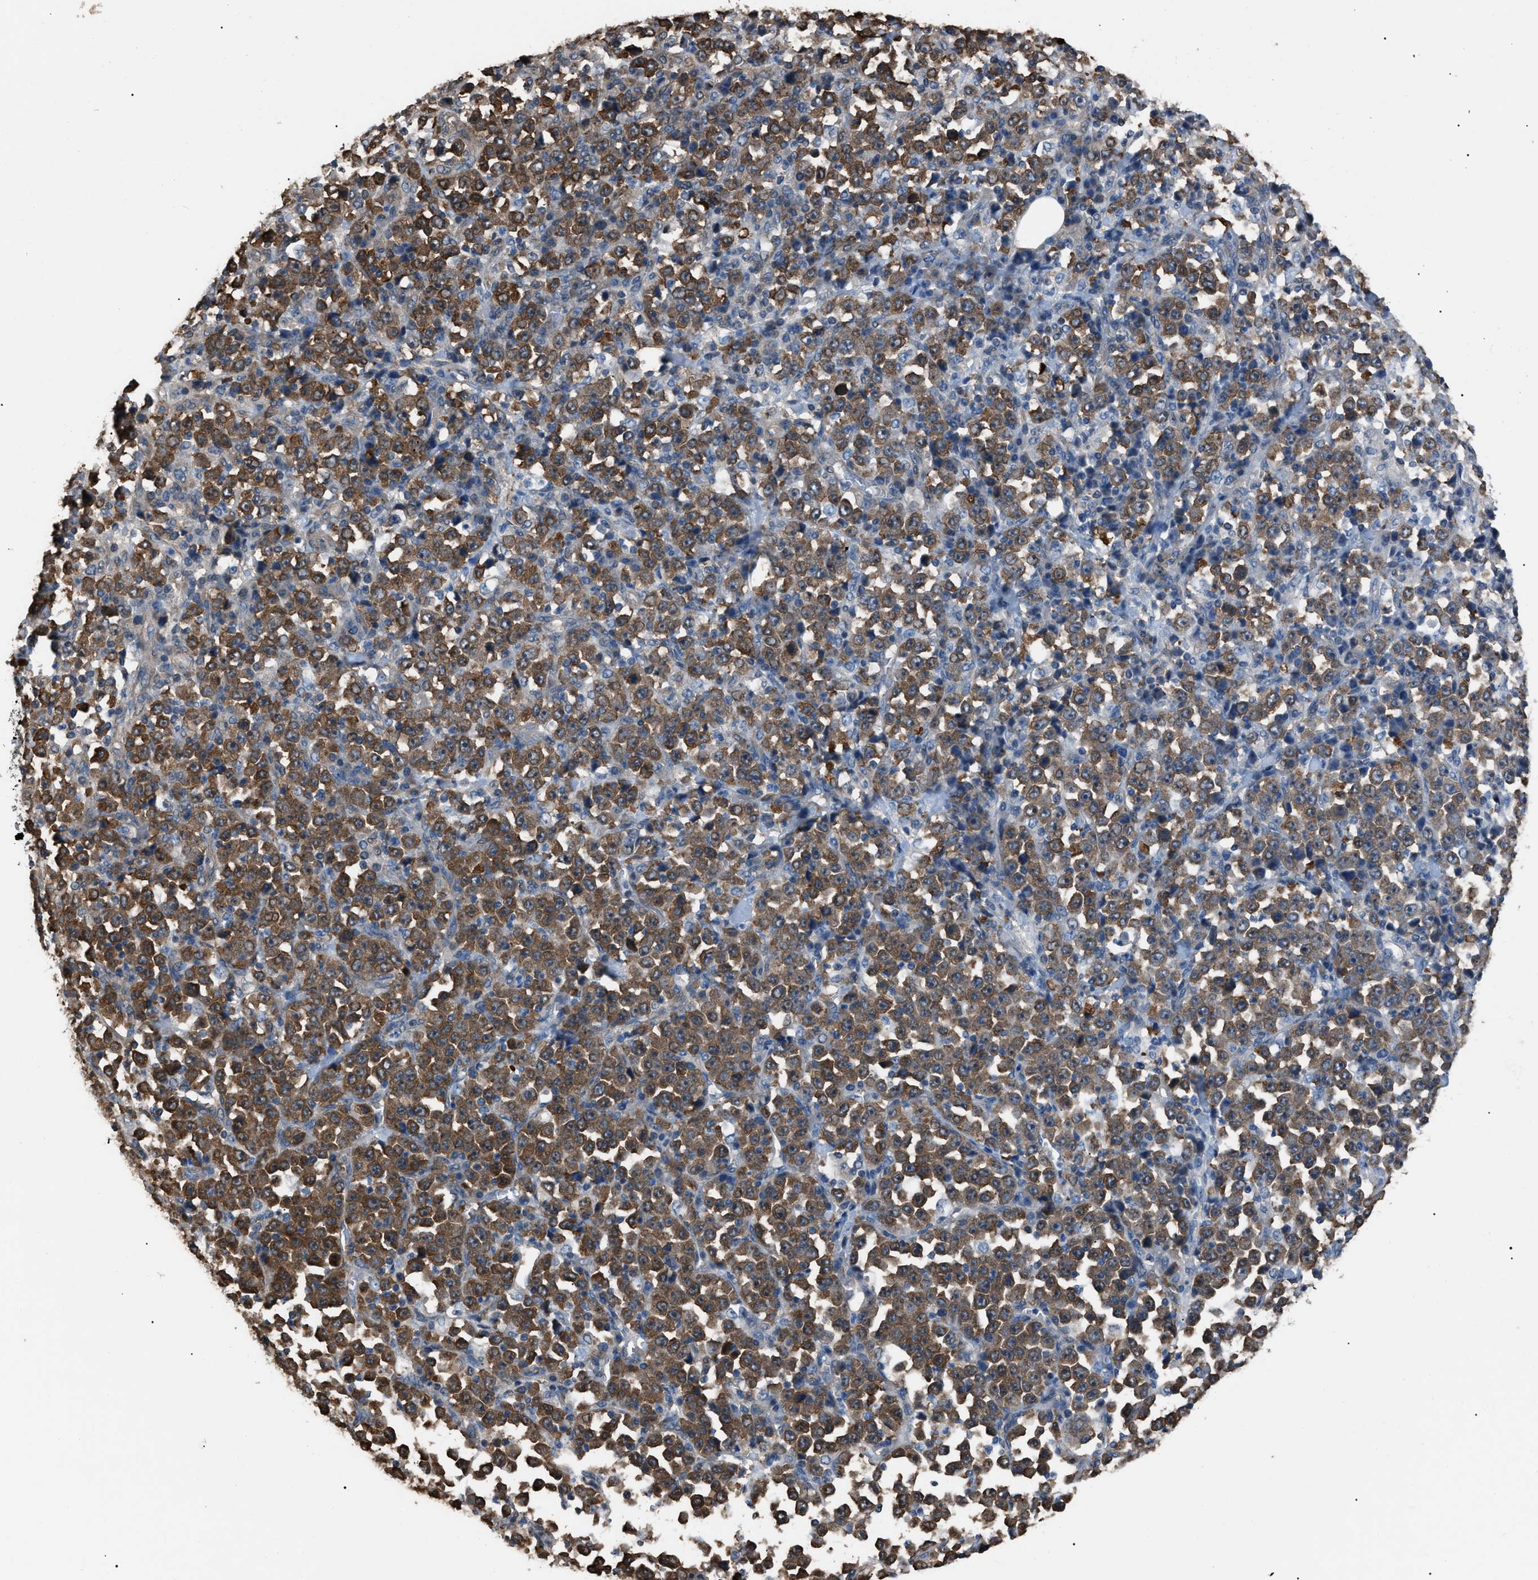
{"staining": {"intensity": "moderate", "quantity": ">75%", "location": "cytoplasmic/membranous"}, "tissue": "stomach cancer", "cell_type": "Tumor cells", "image_type": "cancer", "snomed": [{"axis": "morphology", "description": "Normal tissue, NOS"}, {"axis": "morphology", "description": "Adenocarcinoma, NOS"}, {"axis": "topography", "description": "Stomach, upper"}, {"axis": "topography", "description": "Stomach"}], "caption": "Protein expression by immunohistochemistry (IHC) exhibits moderate cytoplasmic/membranous staining in approximately >75% of tumor cells in adenocarcinoma (stomach).", "gene": "PDCD5", "patient": {"sex": "male", "age": 59}}